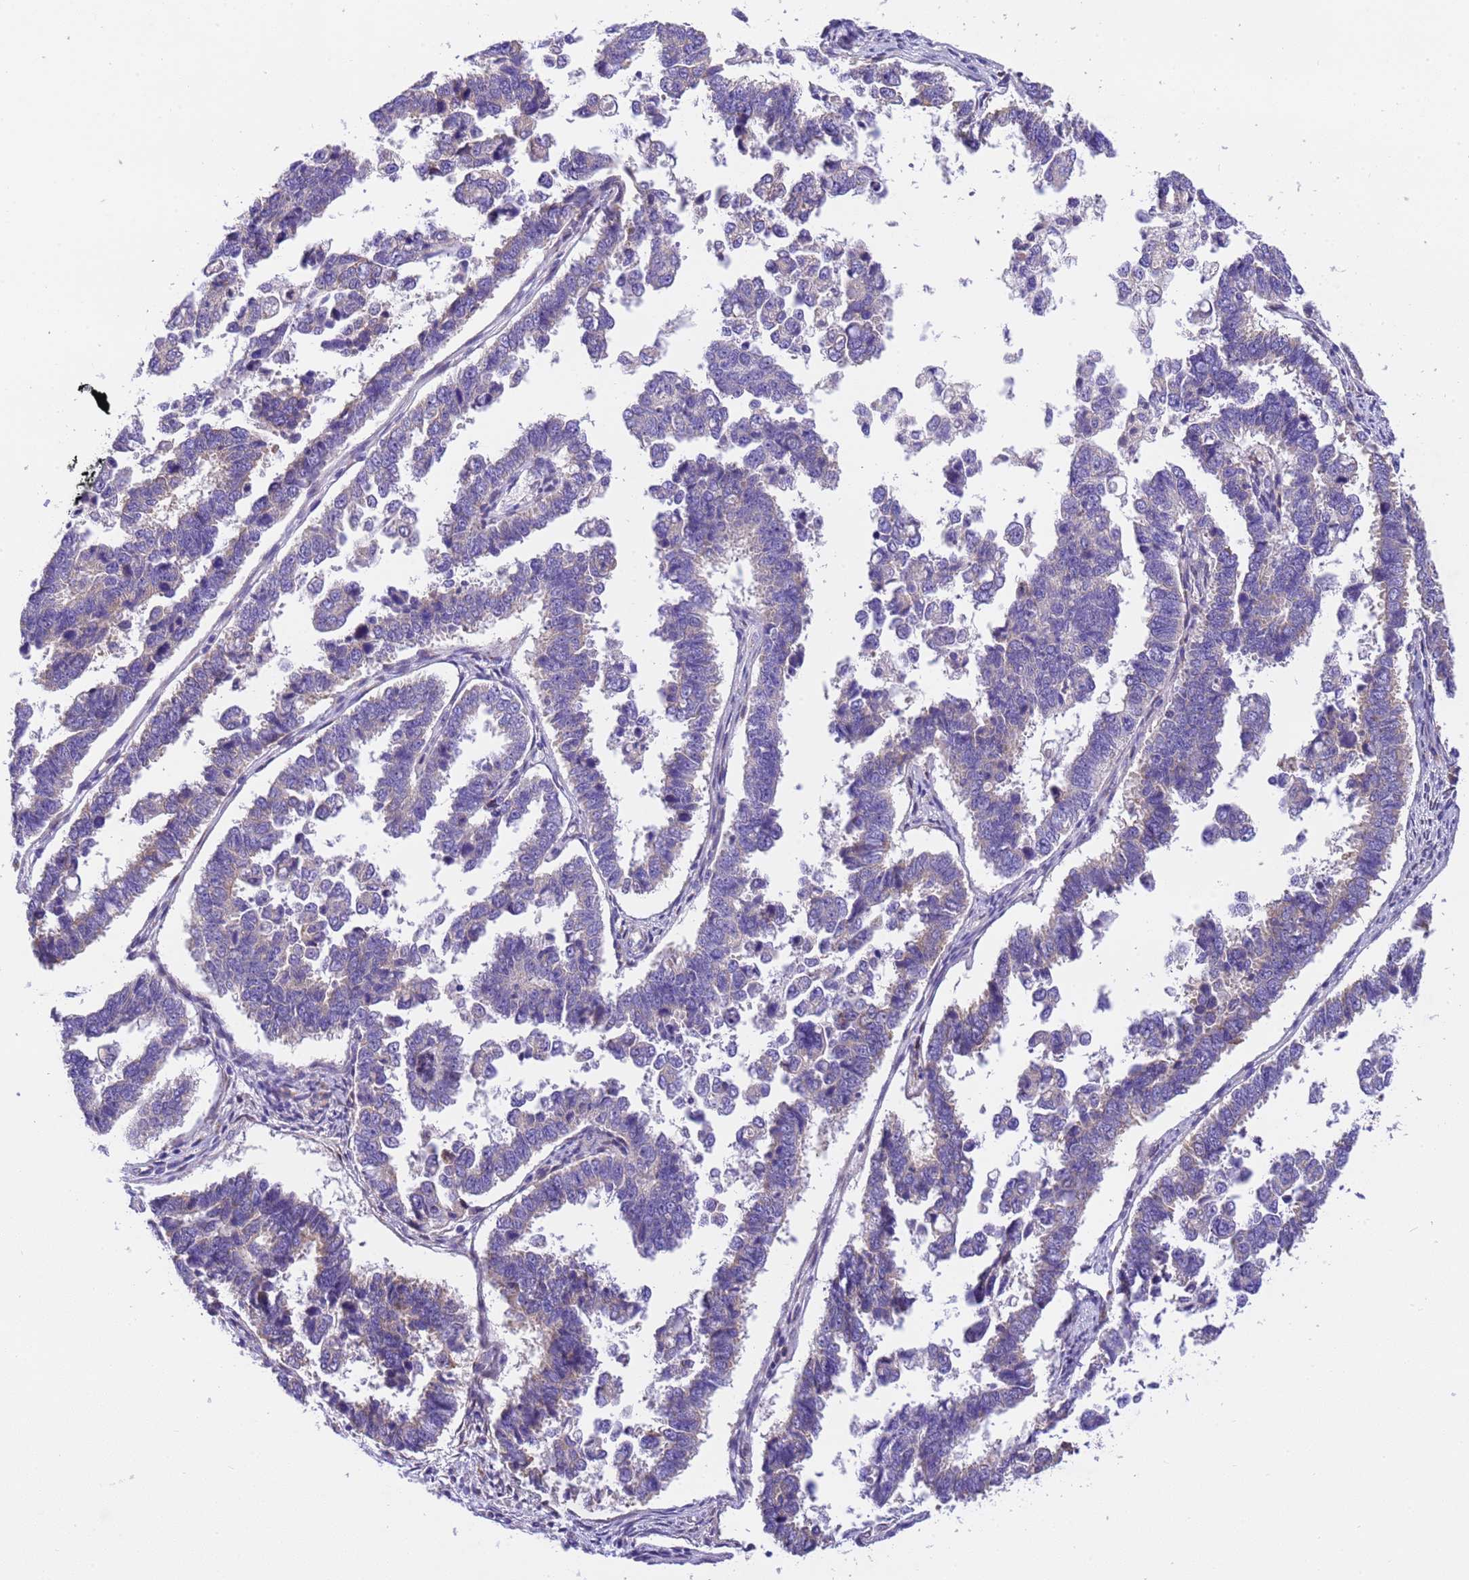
{"staining": {"intensity": "weak", "quantity": "<25%", "location": "cytoplasmic/membranous"}, "tissue": "endometrial cancer", "cell_type": "Tumor cells", "image_type": "cancer", "snomed": [{"axis": "morphology", "description": "Adenocarcinoma, NOS"}, {"axis": "topography", "description": "Endometrium"}], "caption": "Immunohistochemical staining of adenocarcinoma (endometrial) demonstrates no significant staining in tumor cells.", "gene": "RHBDD3", "patient": {"sex": "female", "age": 75}}